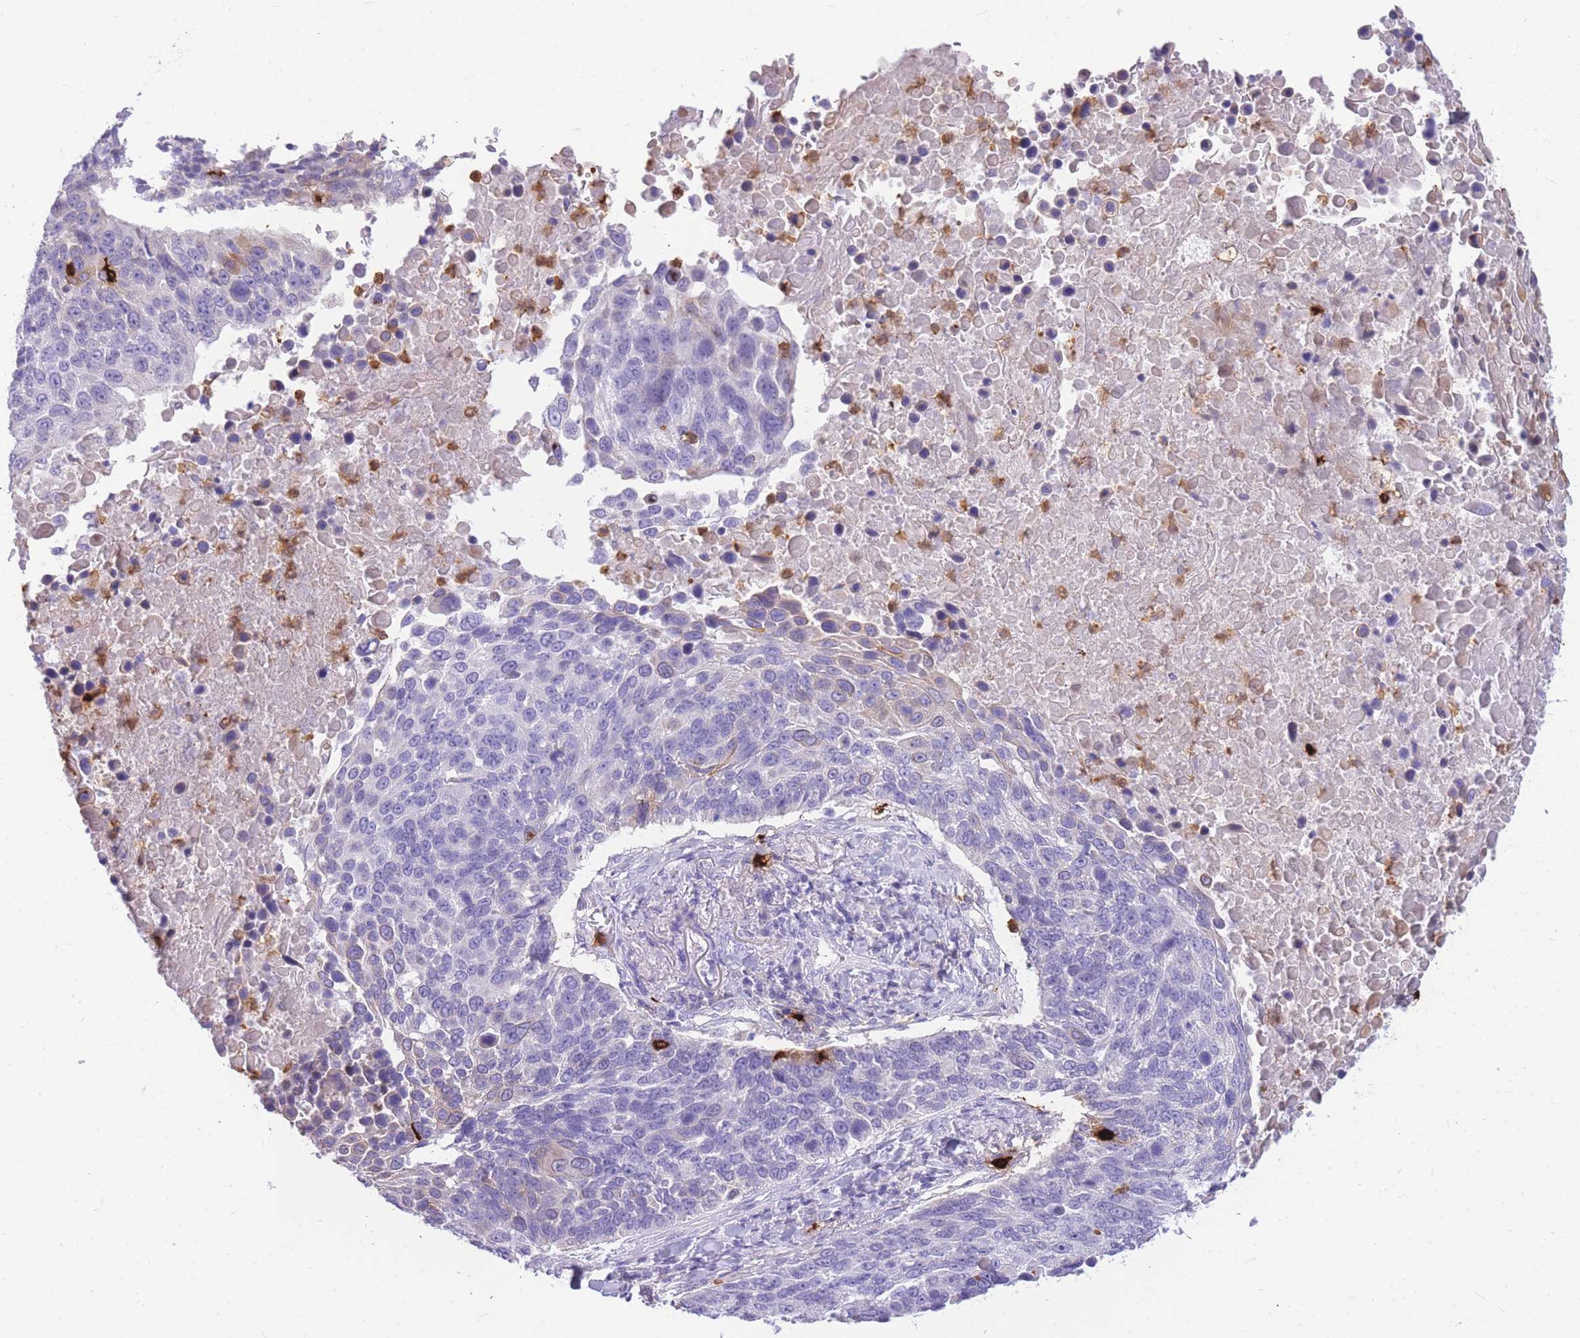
{"staining": {"intensity": "negative", "quantity": "none", "location": "none"}, "tissue": "lung cancer", "cell_type": "Tumor cells", "image_type": "cancer", "snomed": [{"axis": "morphology", "description": "Normal tissue, NOS"}, {"axis": "morphology", "description": "Squamous cell carcinoma, NOS"}, {"axis": "topography", "description": "Lymph node"}, {"axis": "topography", "description": "Lung"}], "caption": "This micrograph is of lung cancer stained with immunohistochemistry (IHC) to label a protein in brown with the nuclei are counter-stained blue. There is no expression in tumor cells.", "gene": "TPSAB1", "patient": {"sex": "male", "age": 66}}